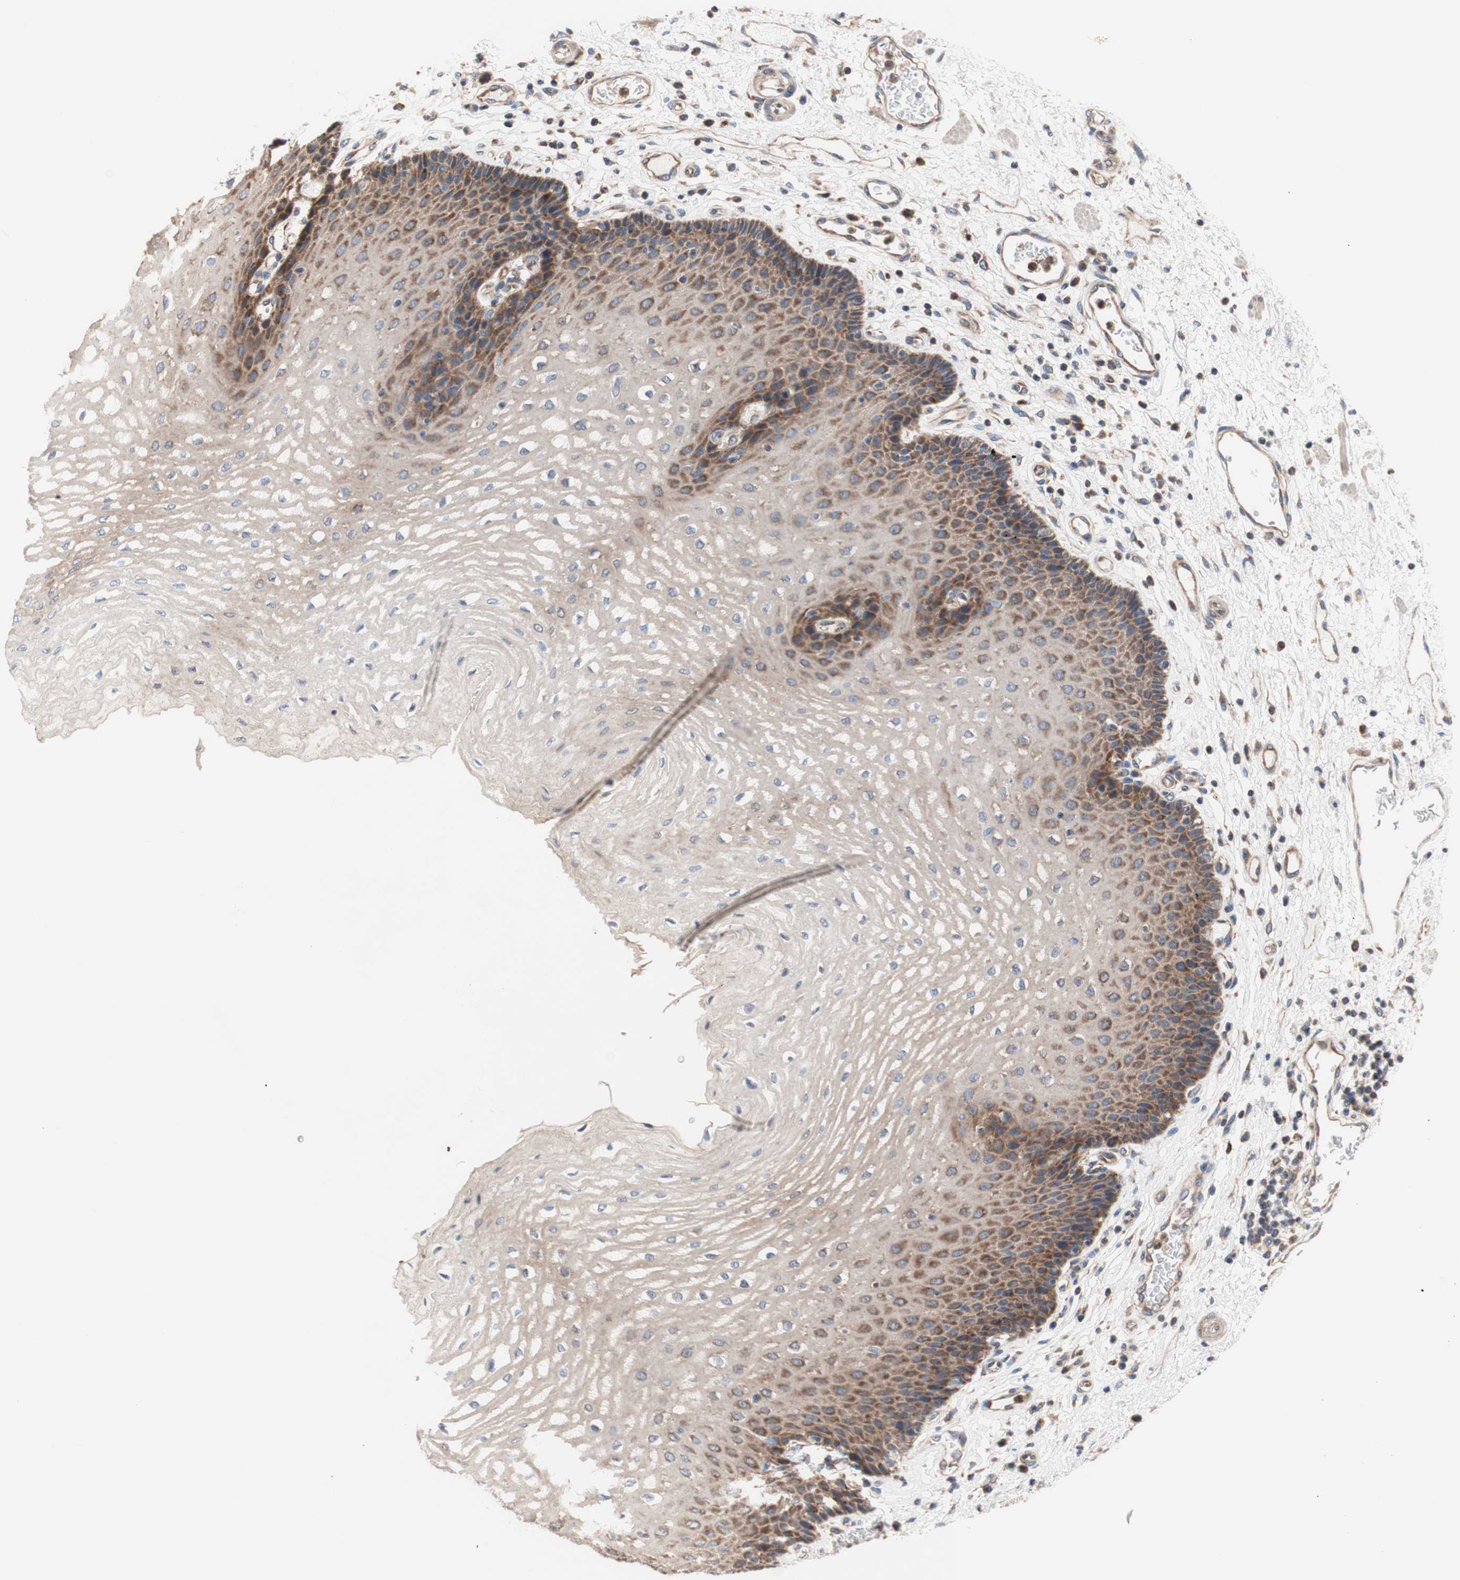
{"staining": {"intensity": "strong", "quantity": "25%-75%", "location": "cytoplasmic/membranous"}, "tissue": "esophagus", "cell_type": "Squamous epithelial cells", "image_type": "normal", "snomed": [{"axis": "morphology", "description": "Normal tissue, NOS"}, {"axis": "topography", "description": "Esophagus"}], "caption": "Immunohistochemistry (DAB) staining of benign esophagus exhibits strong cytoplasmic/membranous protein positivity in about 25%-75% of squamous epithelial cells.", "gene": "FMR1", "patient": {"sex": "male", "age": 54}}